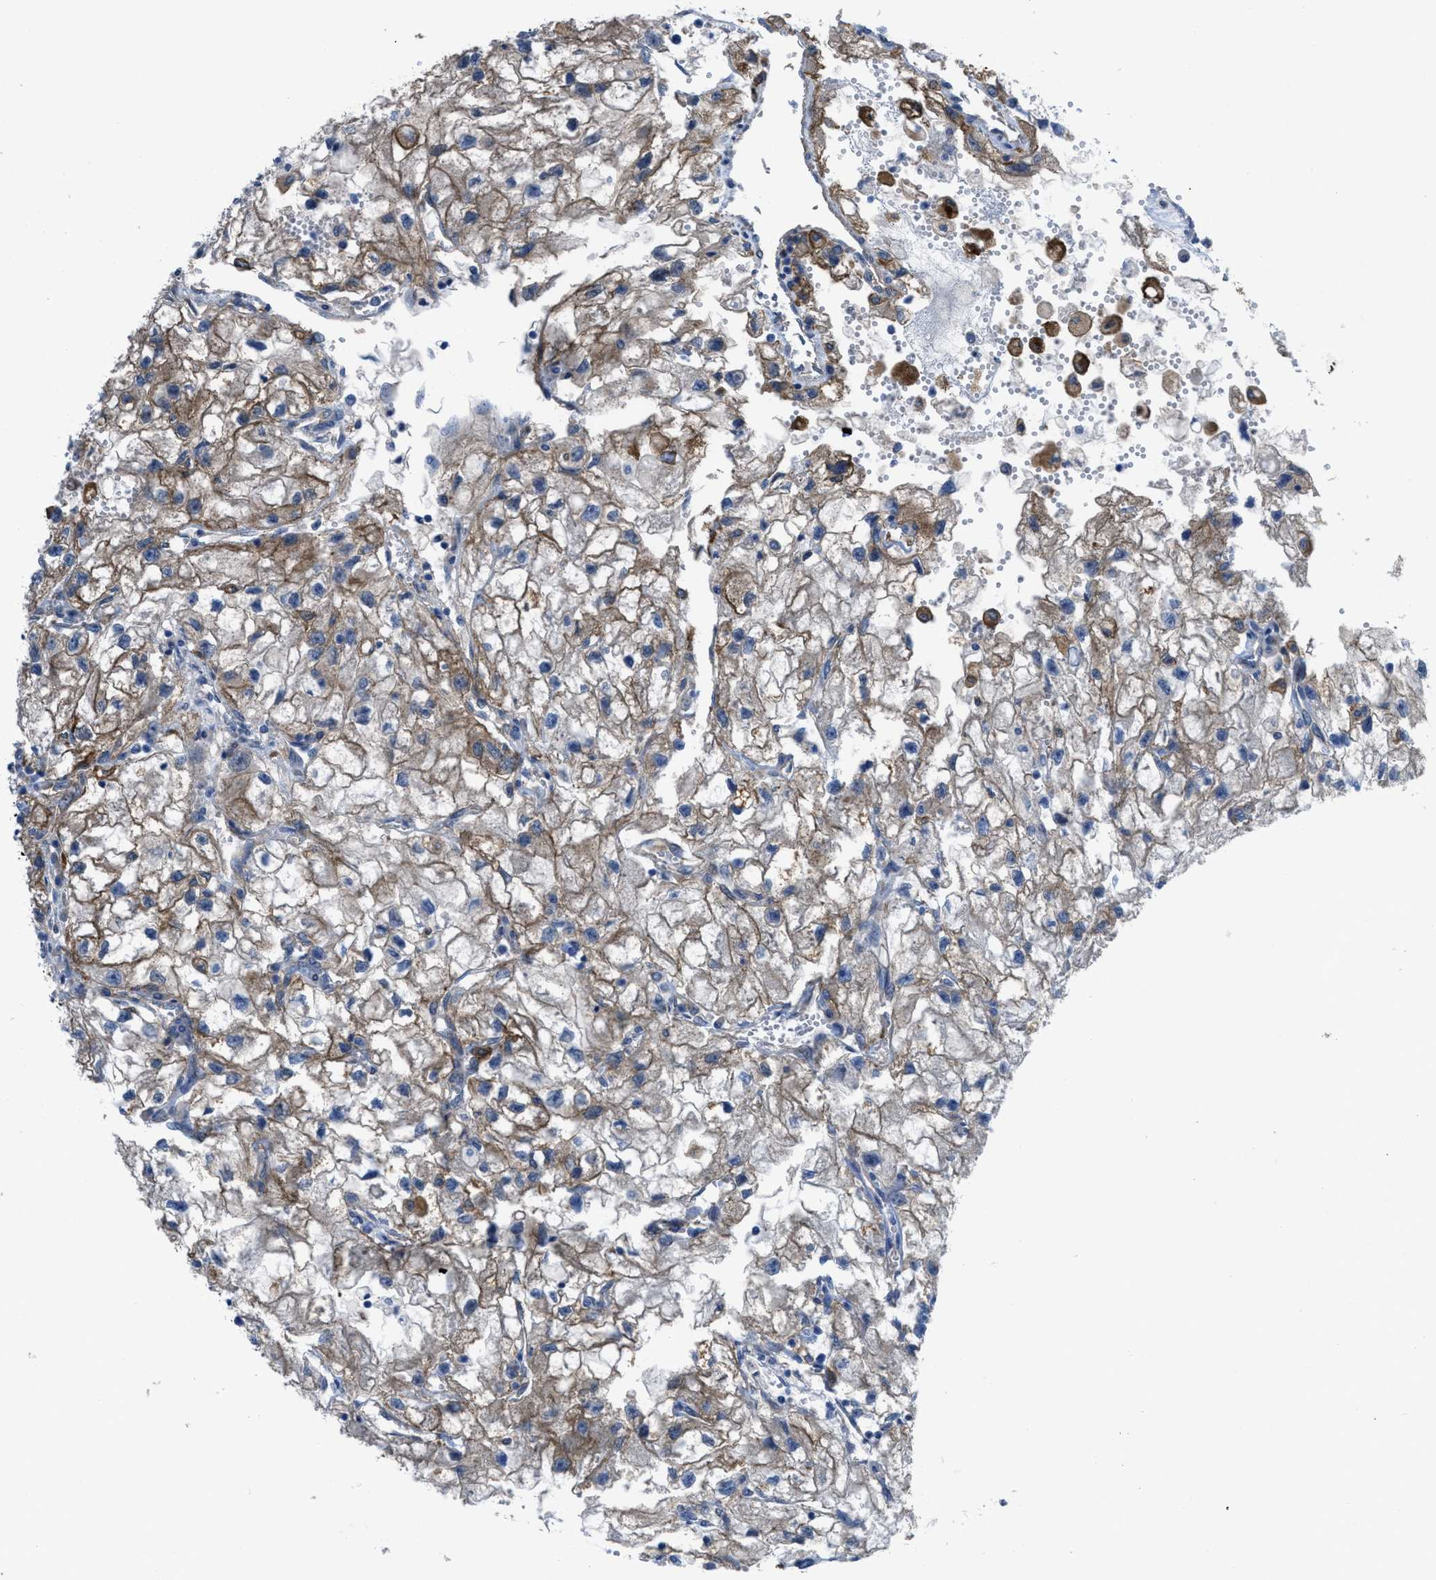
{"staining": {"intensity": "moderate", "quantity": ">75%", "location": "cytoplasmic/membranous"}, "tissue": "renal cancer", "cell_type": "Tumor cells", "image_type": "cancer", "snomed": [{"axis": "morphology", "description": "Adenocarcinoma, NOS"}, {"axis": "topography", "description": "Kidney"}], "caption": "A brown stain shows moderate cytoplasmic/membranous positivity of a protein in renal cancer tumor cells.", "gene": "EGFR", "patient": {"sex": "female", "age": 70}}